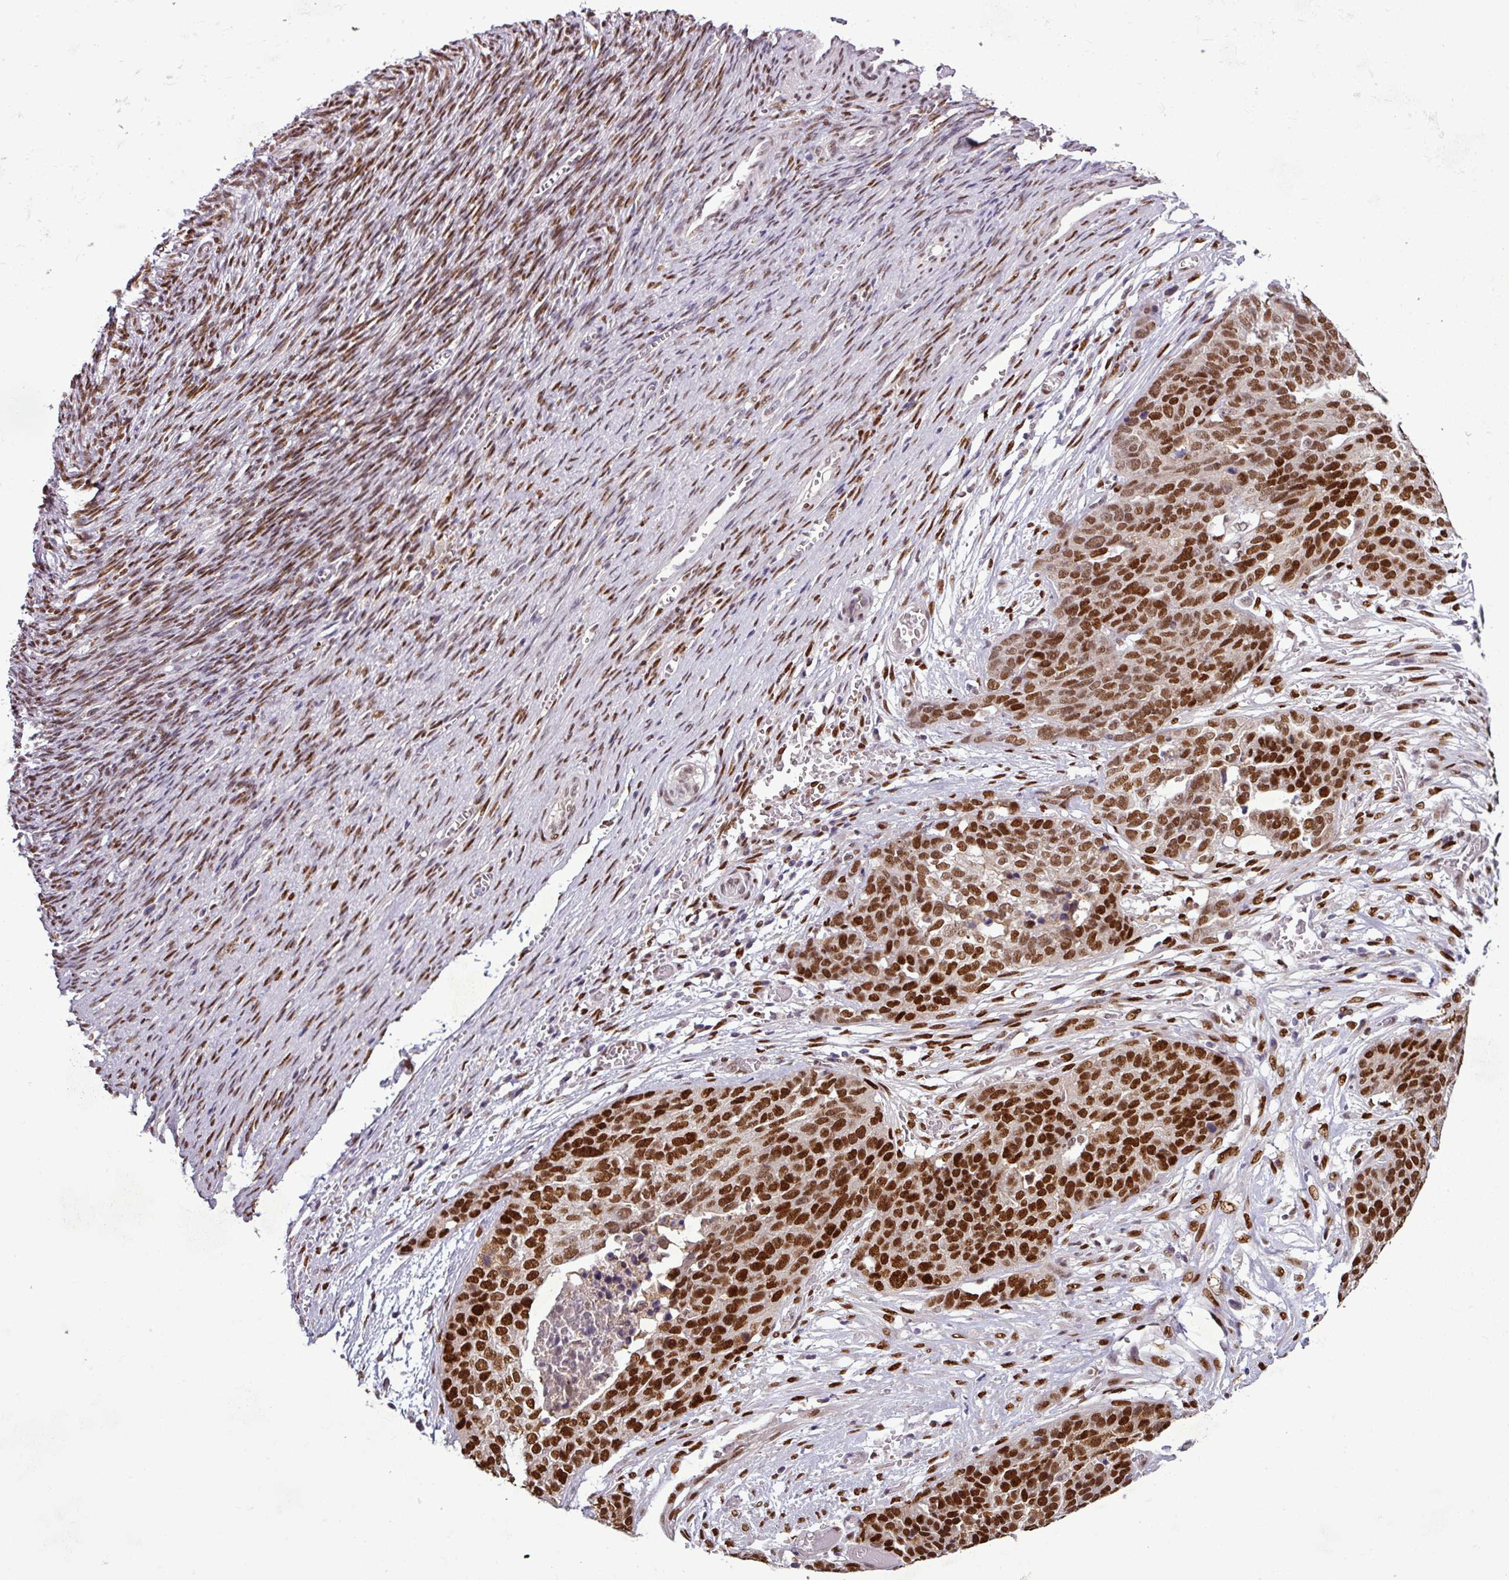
{"staining": {"intensity": "strong", "quantity": ">75%", "location": "nuclear"}, "tissue": "ovarian cancer", "cell_type": "Tumor cells", "image_type": "cancer", "snomed": [{"axis": "morphology", "description": "Cystadenocarcinoma, serous, NOS"}, {"axis": "topography", "description": "Ovary"}], "caption": "Human ovarian serous cystadenocarcinoma stained with a protein marker displays strong staining in tumor cells.", "gene": "IRF2BPL", "patient": {"sex": "female", "age": 44}}